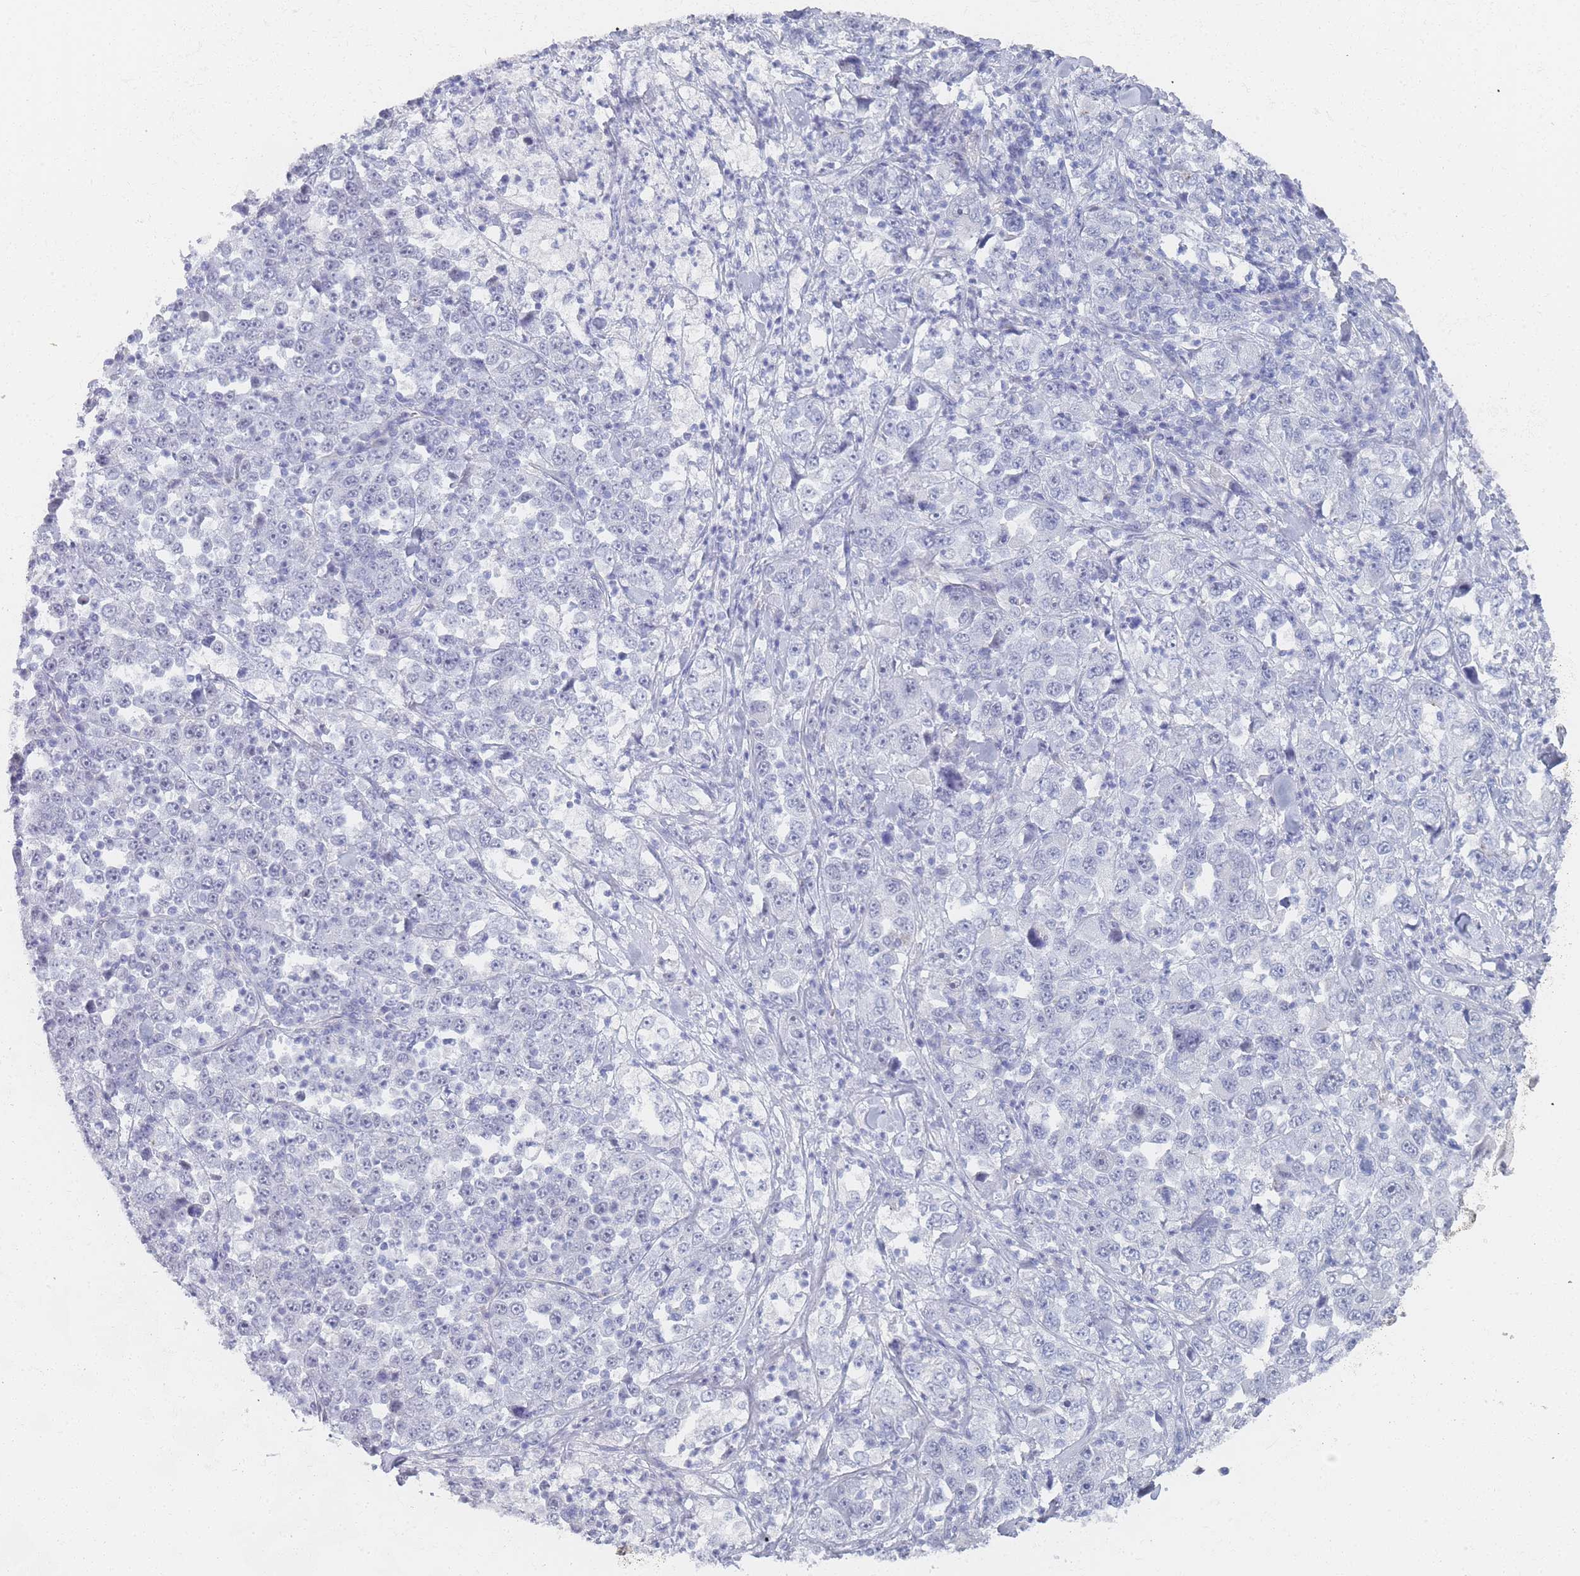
{"staining": {"intensity": "negative", "quantity": "none", "location": "none"}, "tissue": "stomach cancer", "cell_type": "Tumor cells", "image_type": "cancer", "snomed": [{"axis": "morphology", "description": "Normal tissue, NOS"}, {"axis": "morphology", "description": "Adenocarcinoma, NOS"}, {"axis": "topography", "description": "Stomach, upper"}, {"axis": "topography", "description": "Stomach"}], "caption": "Image shows no significant protein staining in tumor cells of adenocarcinoma (stomach). (Immunohistochemistry (ihc), brightfield microscopy, high magnification).", "gene": "IMPG1", "patient": {"sex": "male", "age": 59}}